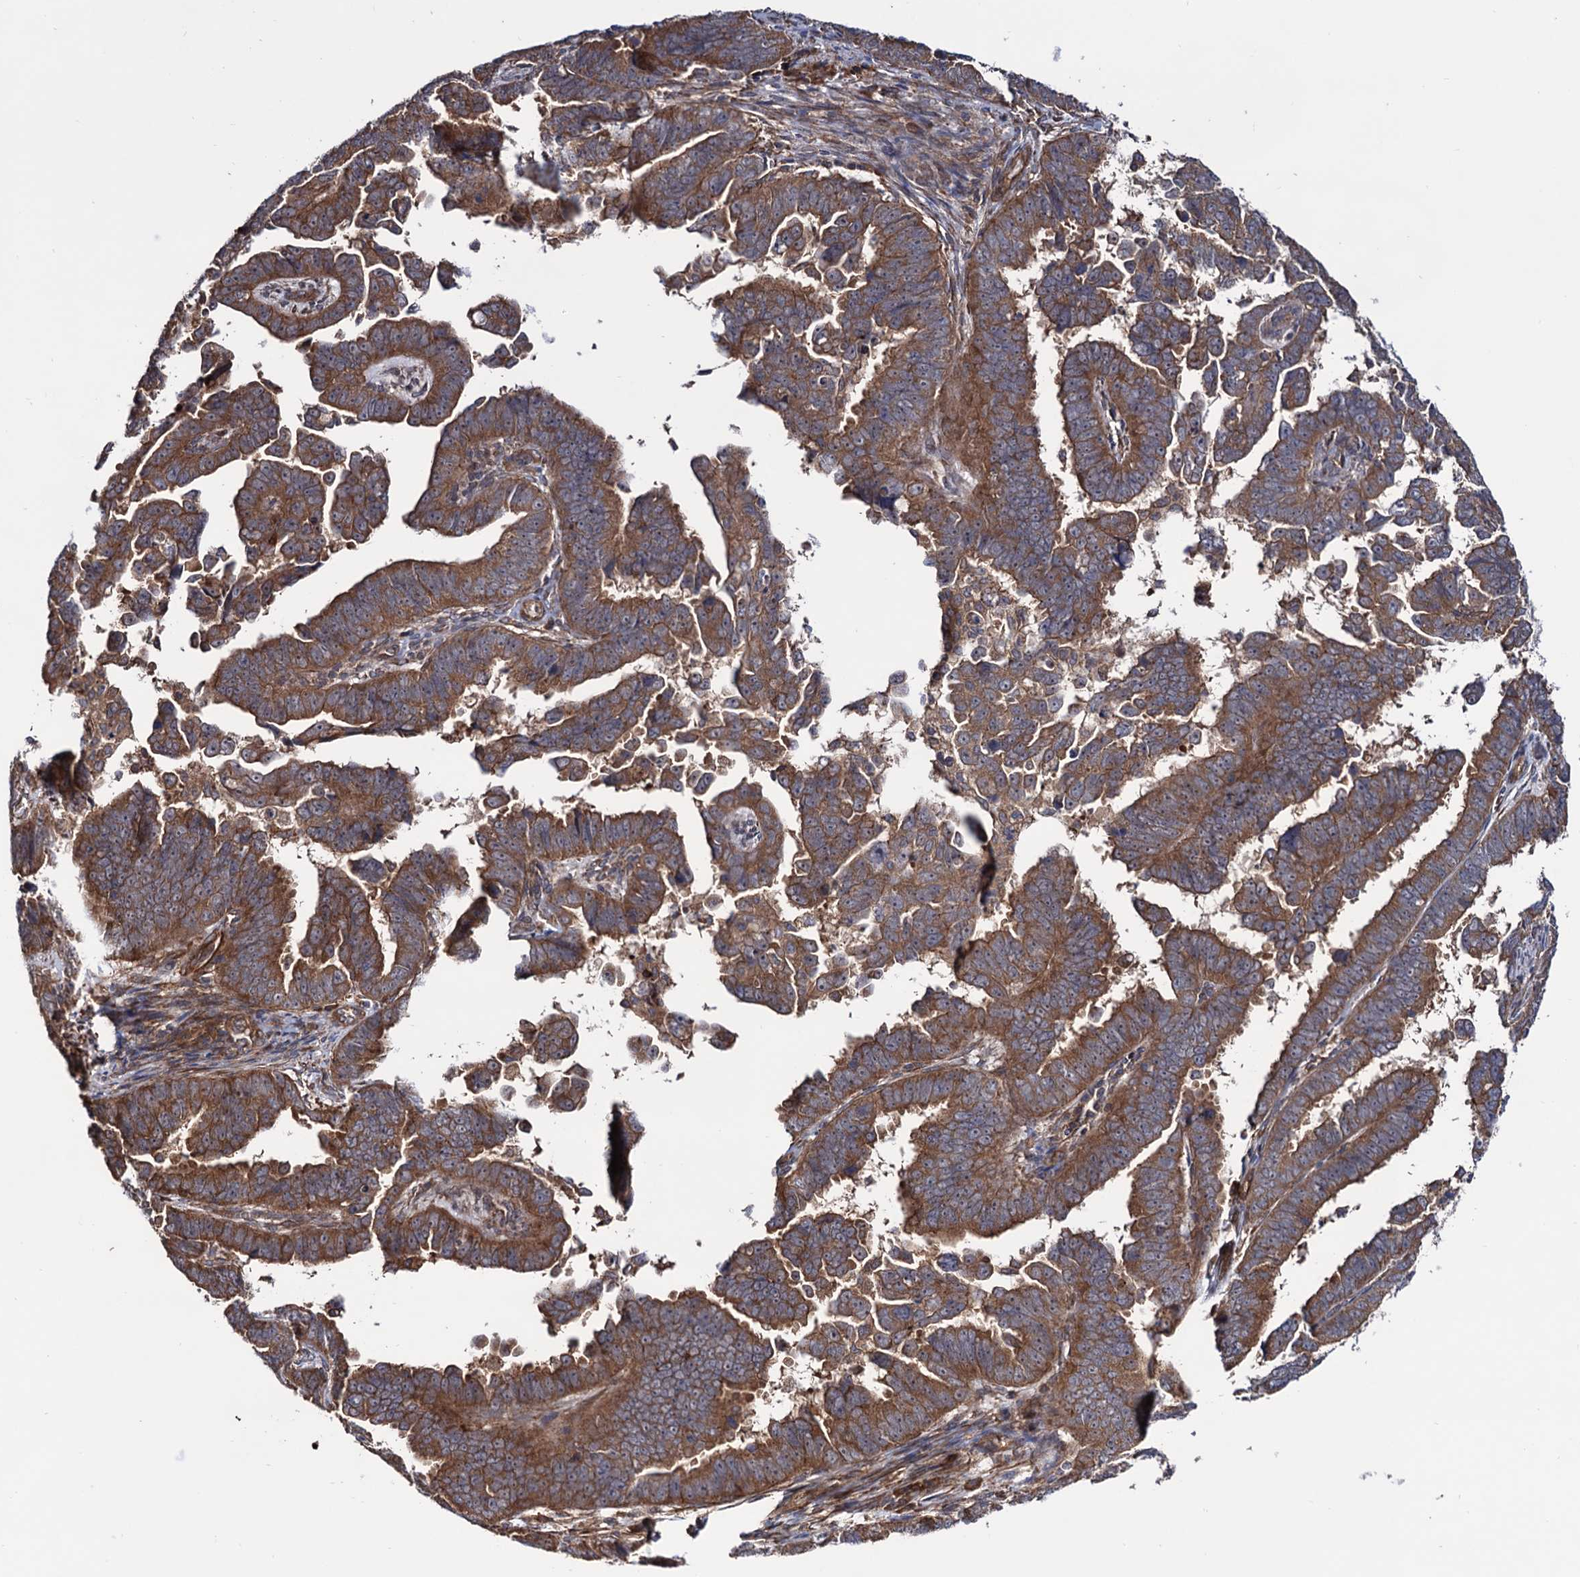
{"staining": {"intensity": "strong", "quantity": ">75%", "location": "cytoplasmic/membranous"}, "tissue": "endometrial cancer", "cell_type": "Tumor cells", "image_type": "cancer", "snomed": [{"axis": "morphology", "description": "Adenocarcinoma, NOS"}, {"axis": "topography", "description": "Endometrium"}], "caption": "Endometrial adenocarcinoma tissue exhibits strong cytoplasmic/membranous positivity in approximately >75% of tumor cells", "gene": "FERMT2", "patient": {"sex": "female", "age": 75}}